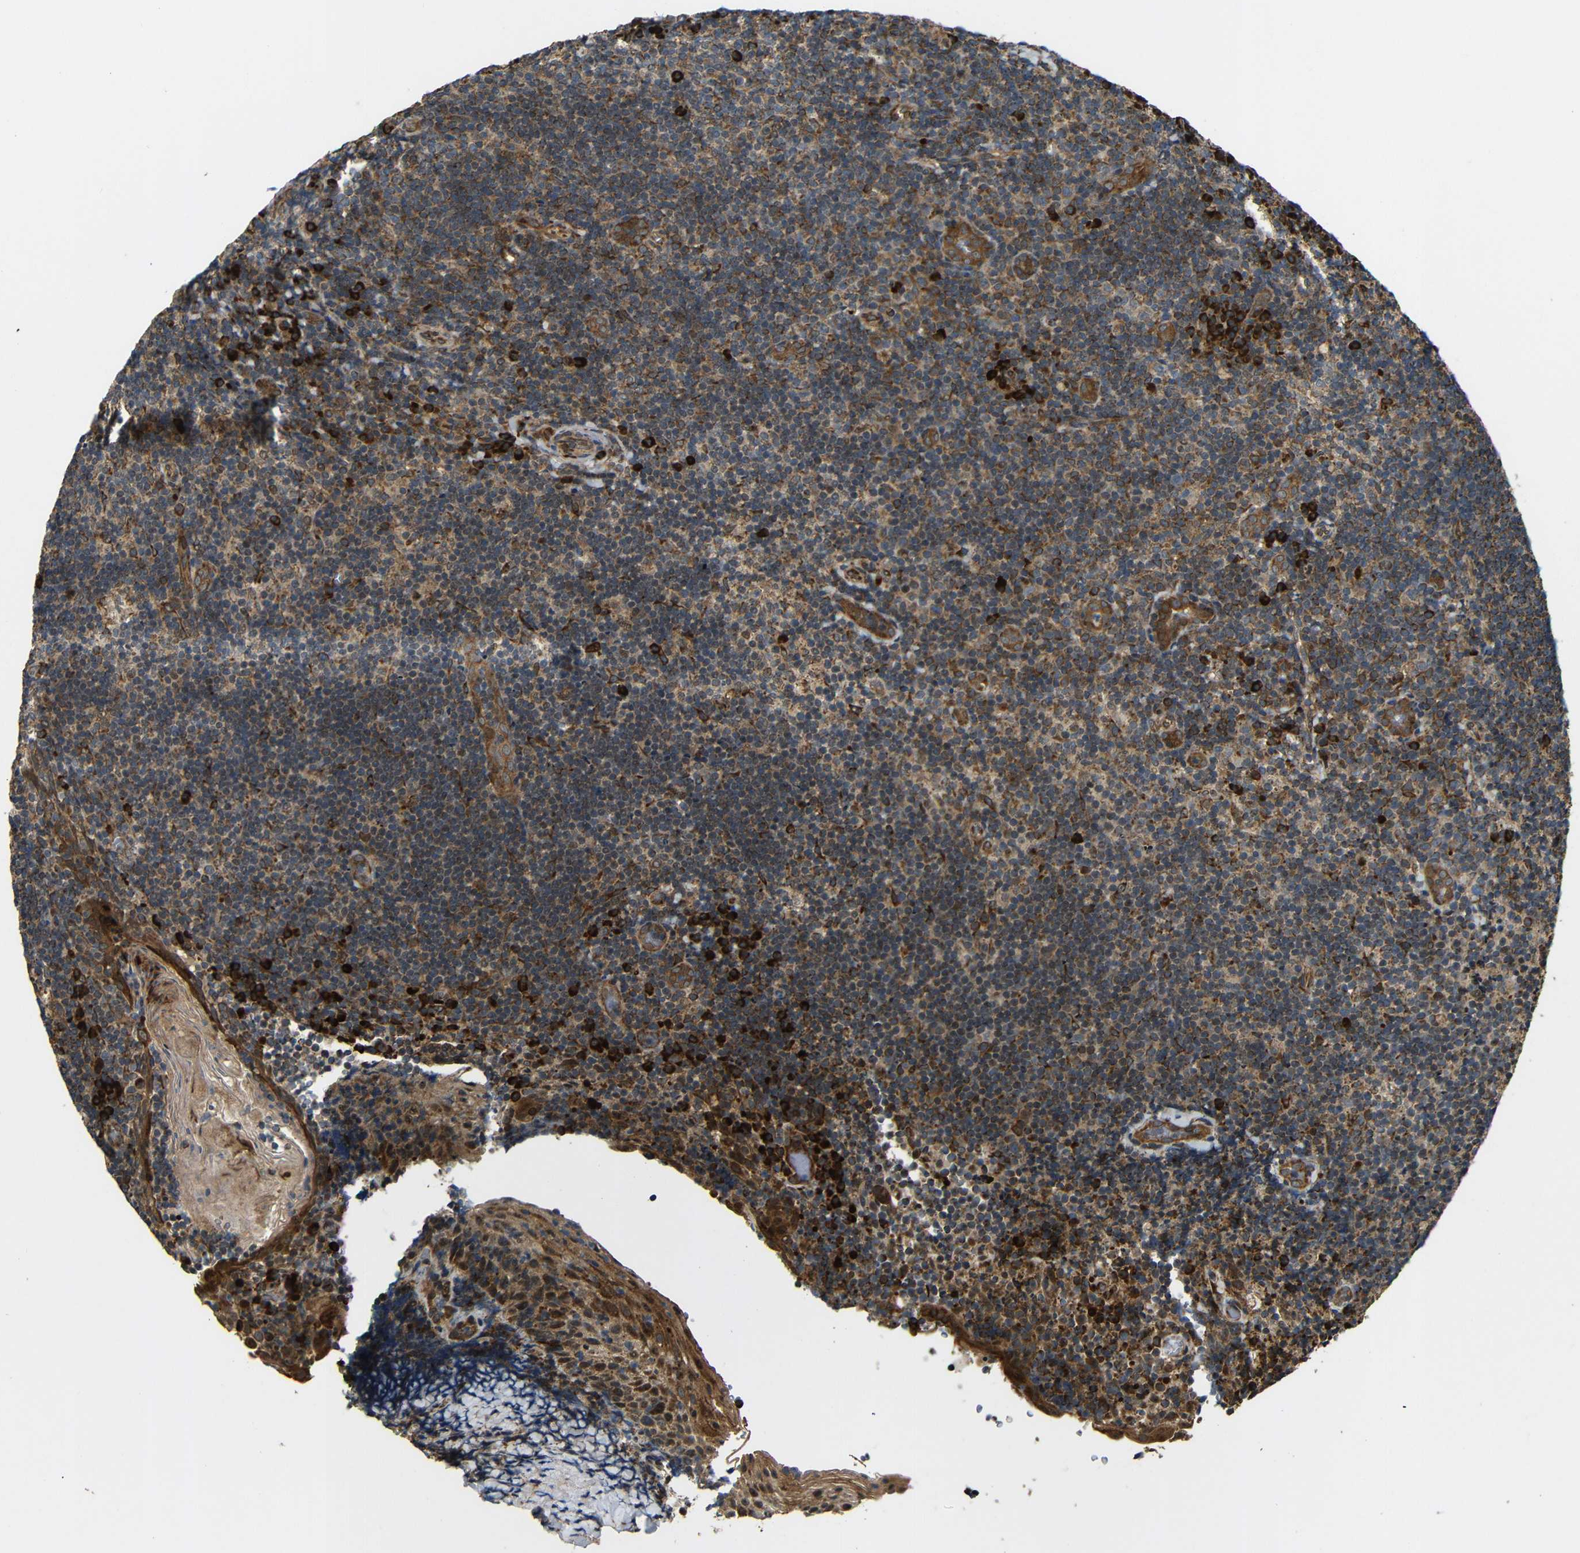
{"staining": {"intensity": "moderate", "quantity": ">75%", "location": "cytoplasmic/membranous"}, "tissue": "tonsil", "cell_type": "Germinal center cells", "image_type": "normal", "snomed": [{"axis": "morphology", "description": "Normal tissue, NOS"}, {"axis": "topography", "description": "Tonsil"}], "caption": "Normal tonsil demonstrates moderate cytoplasmic/membranous staining in about >75% of germinal center cells.", "gene": "KANK4", "patient": {"sex": "male", "age": 37}}